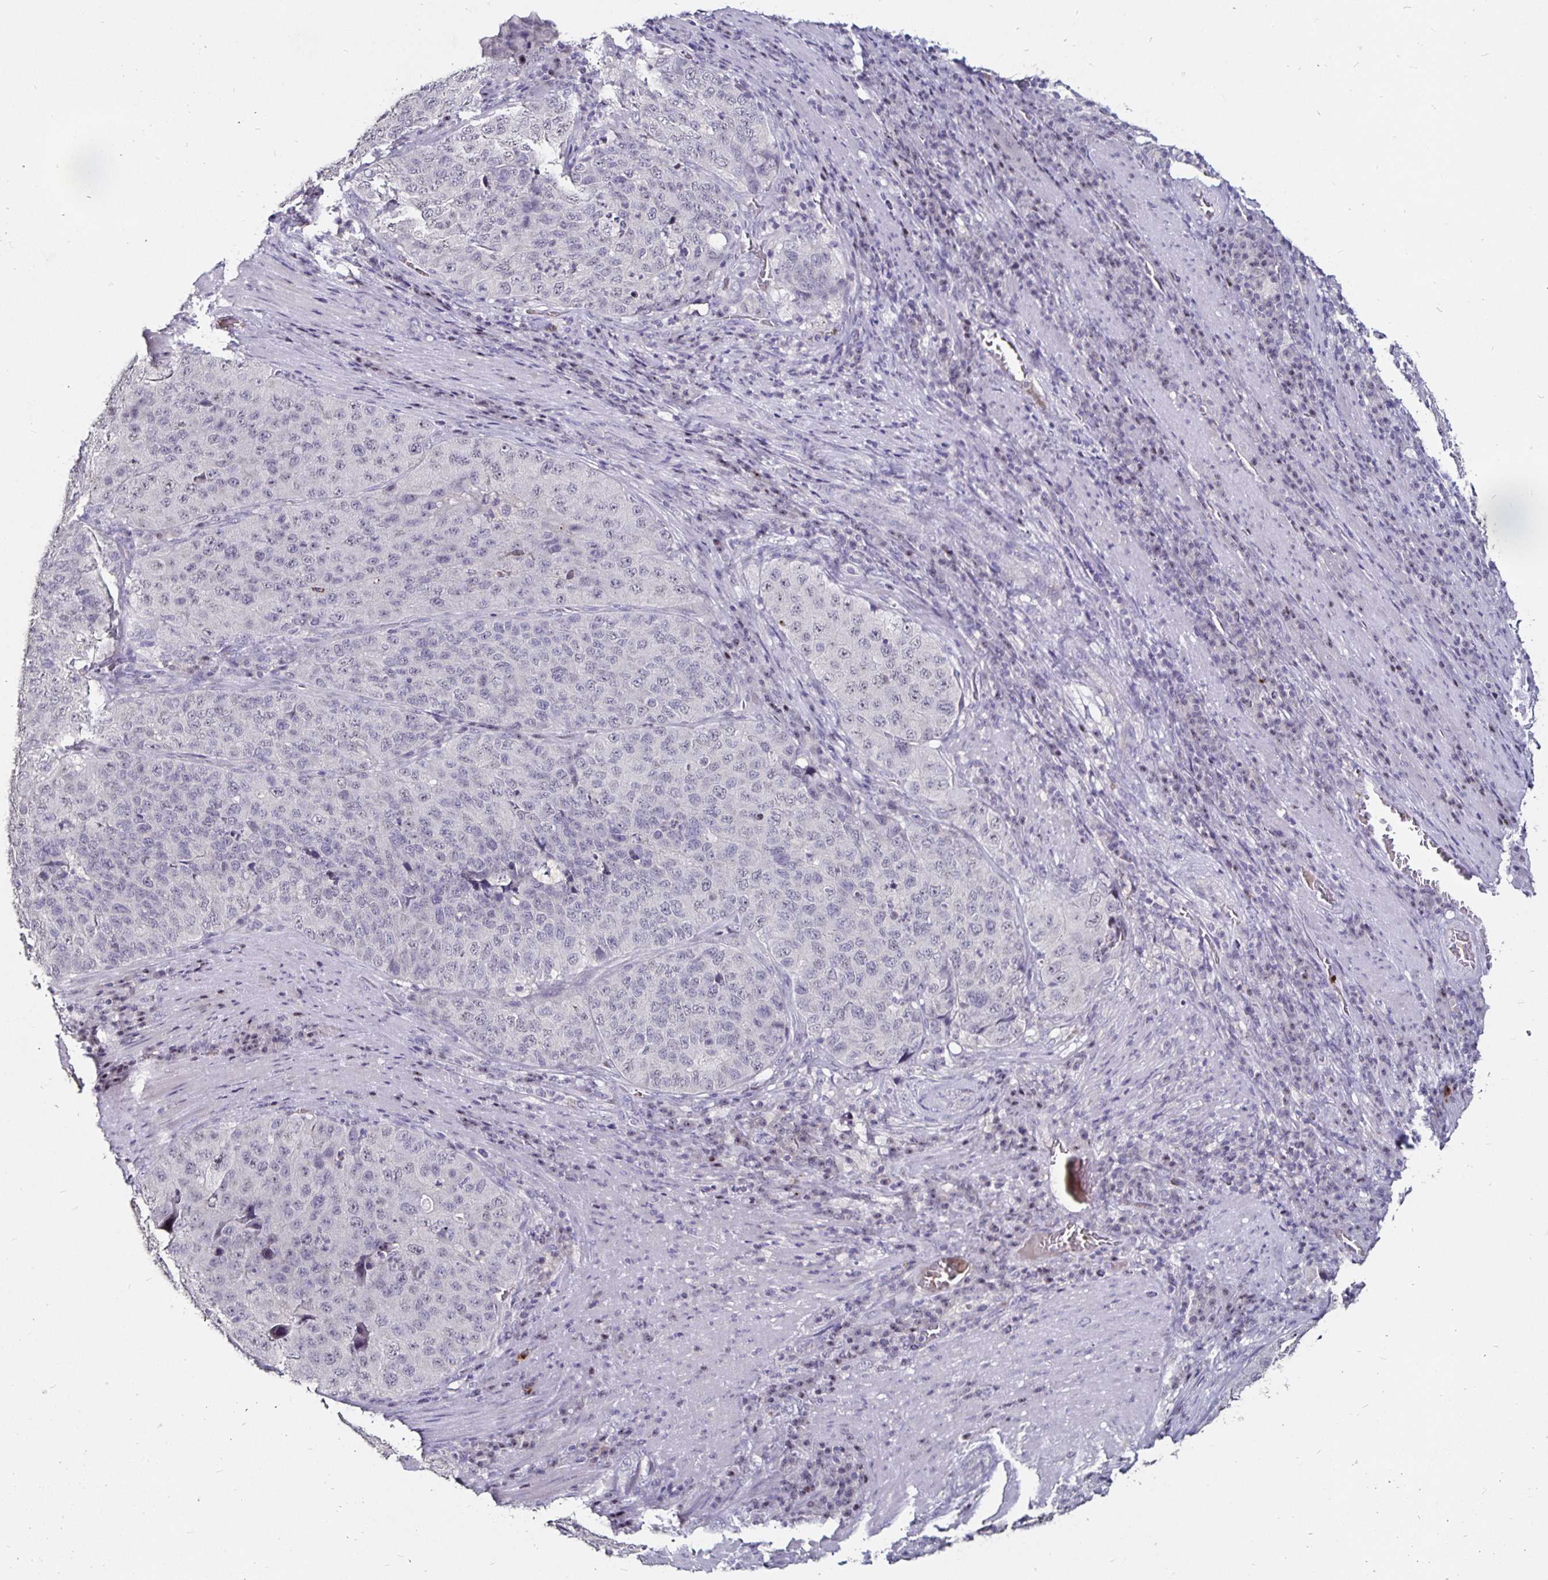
{"staining": {"intensity": "negative", "quantity": "none", "location": "none"}, "tissue": "stomach cancer", "cell_type": "Tumor cells", "image_type": "cancer", "snomed": [{"axis": "morphology", "description": "Adenocarcinoma, NOS"}, {"axis": "topography", "description": "Stomach"}], "caption": "This is a histopathology image of immunohistochemistry (IHC) staining of adenocarcinoma (stomach), which shows no expression in tumor cells.", "gene": "FAIM2", "patient": {"sex": "male", "age": 71}}